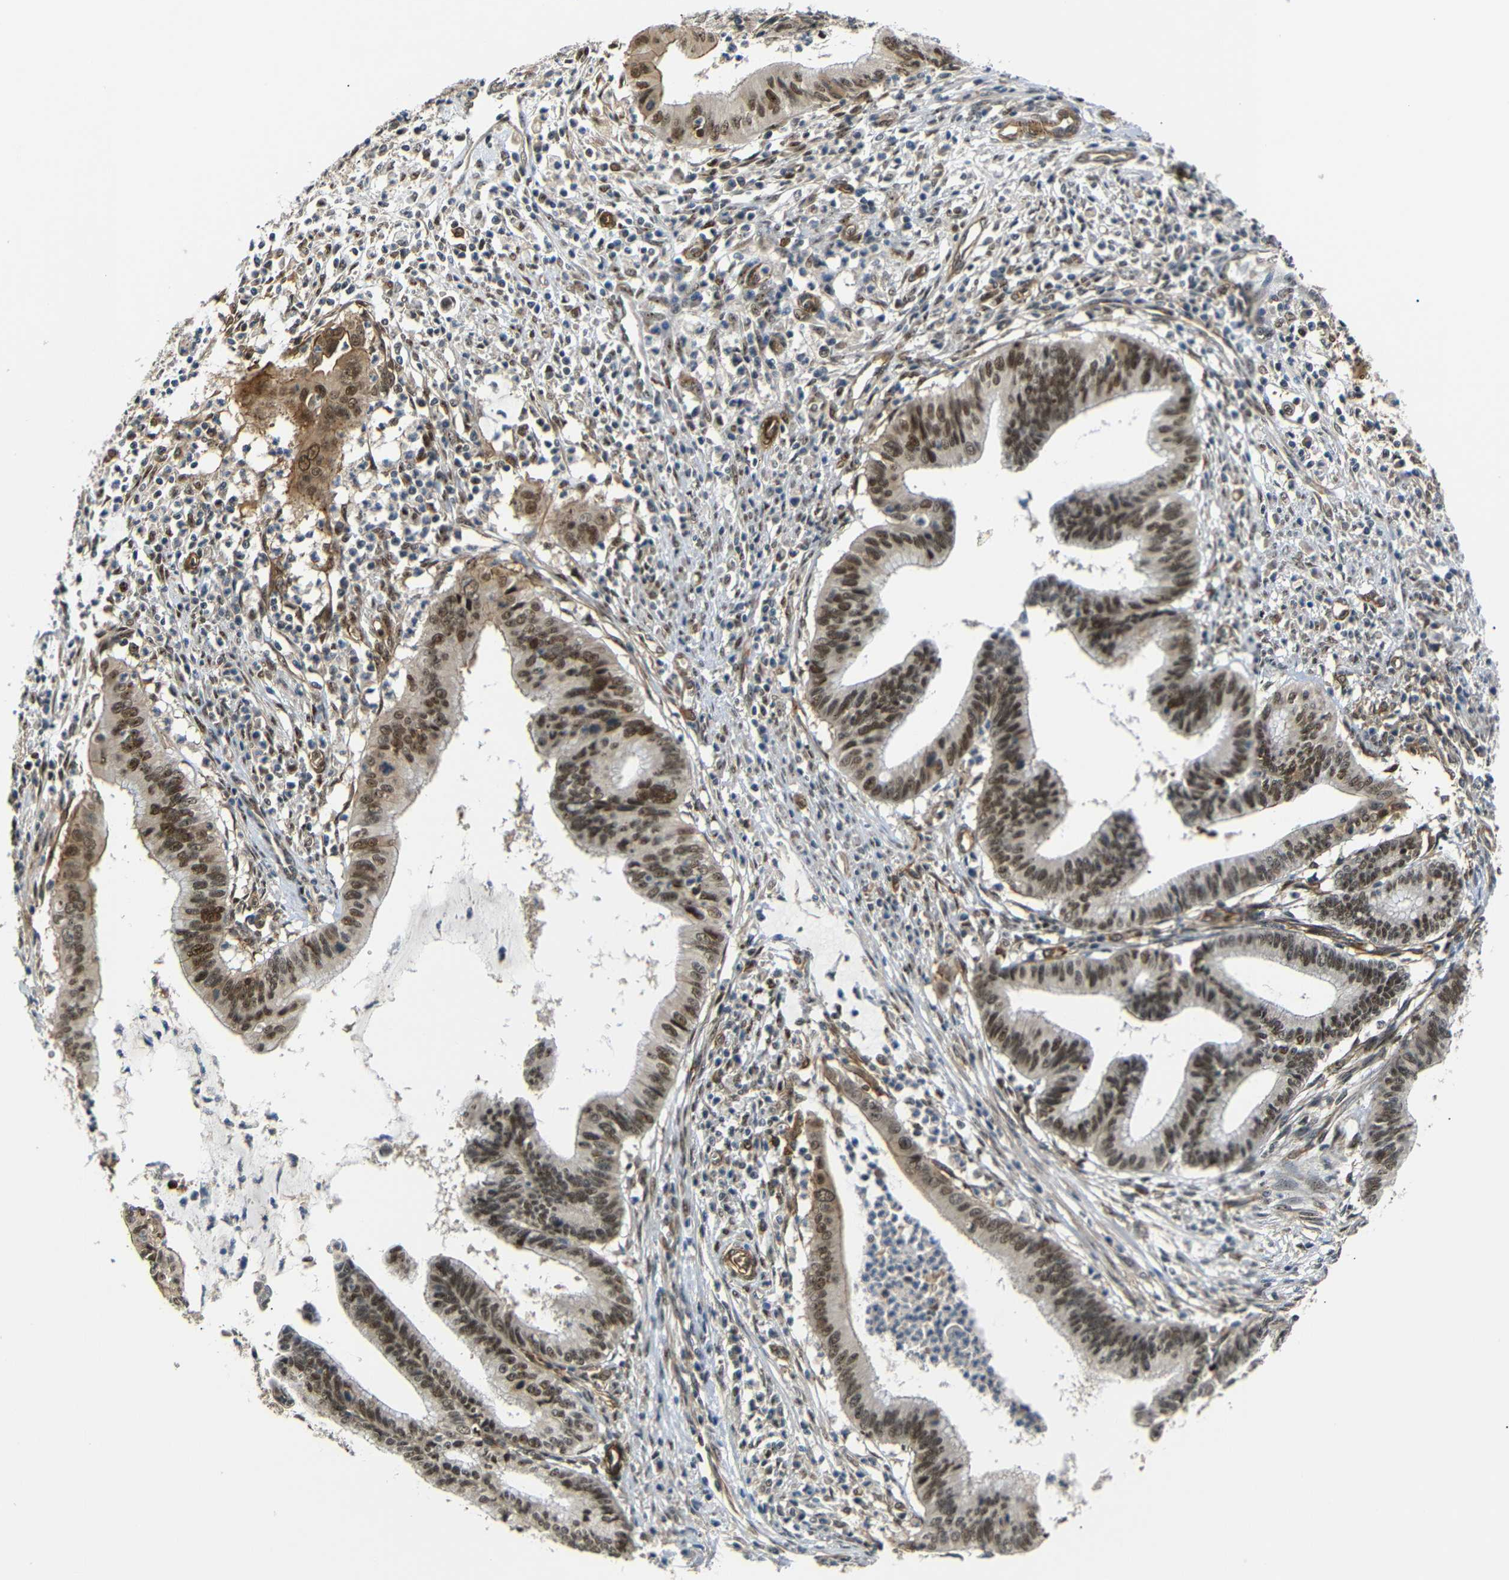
{"staining": {"intensity": "moderate", "quantity": ">75%", "location": "nuclear"}, "tissue": "cervical cancer", "cell_type": "Tumor cells", "image_type": "cancer", "snomed": [{"axis": "morphology", "description": "Adenocarcinoma, NOS"}, {"axis": "topography", "description": "Cervix"}], "caption": "The photomicrograph reveals immunohistochemical staining of cervical cancer (adenocarcinoma). There is moderate nuclear positivity is present in approximately >75% of tumor cells.", "gene": "PARN", "patient": {"sex": "female", "age": 36}}